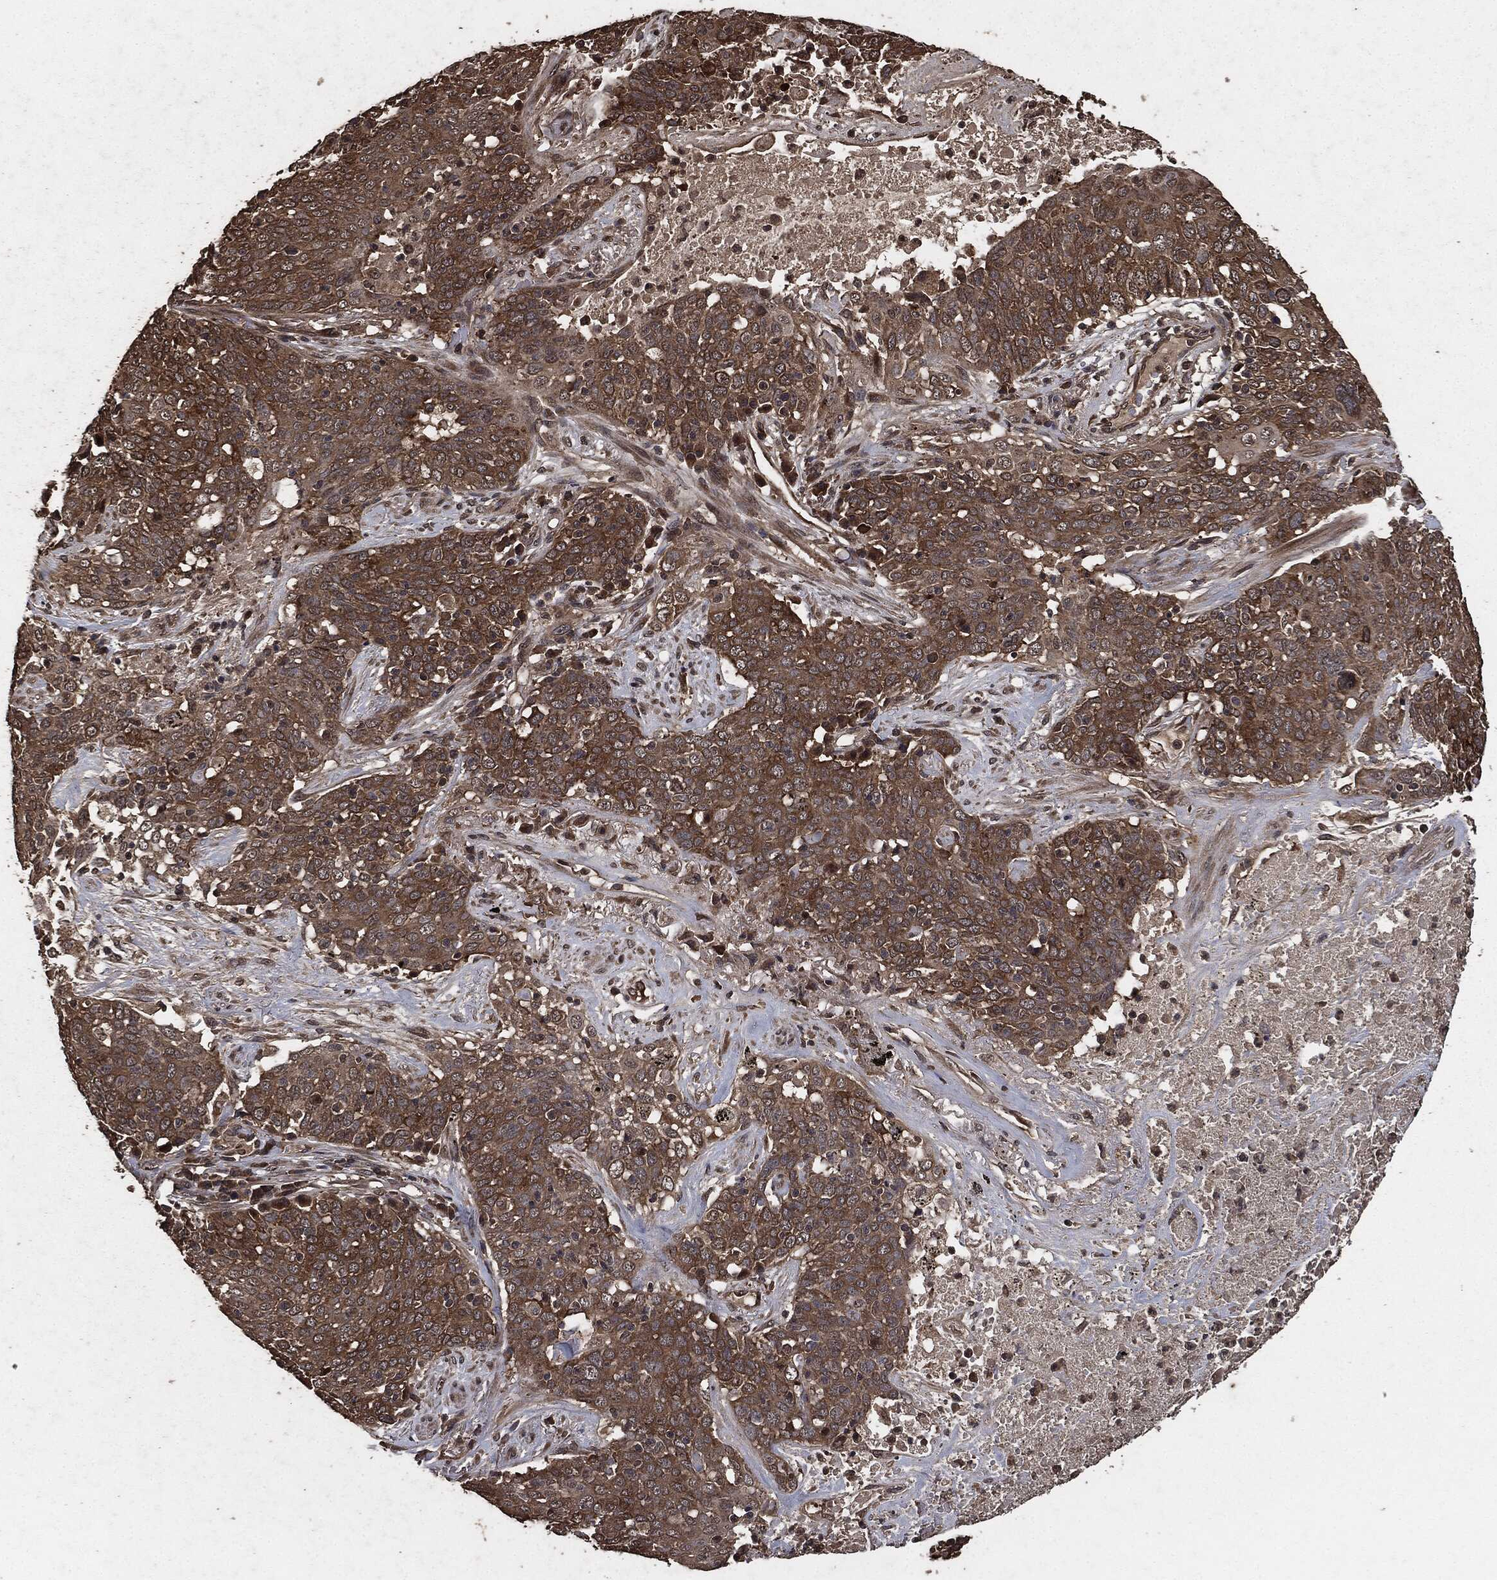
{"staining": {"intensity": "negative", "quantity": "none", "location": "none"}, "tissue": "lung cancer", "cell_type": "Tumor cells", "image_type": "cancer", "snomed": [{"axis": "morphology", "description": "Squamous cell carcinoma, NOS"}, {"axis": "topography", "description": "Lung"}], "caption": "IHC image of human lung squamous cell carcinoma stained for a protein (brown), which demonstrates no expression in tumor cells. Brightfield microscopy of immunohistochemistry stained with DAB (3,3'-diaminobenzidine) (brown) and hematoxylin (blue), captured at high magnification.", "gene": "AKT1S1", "patient": {"sex": "male", "age": 82}}